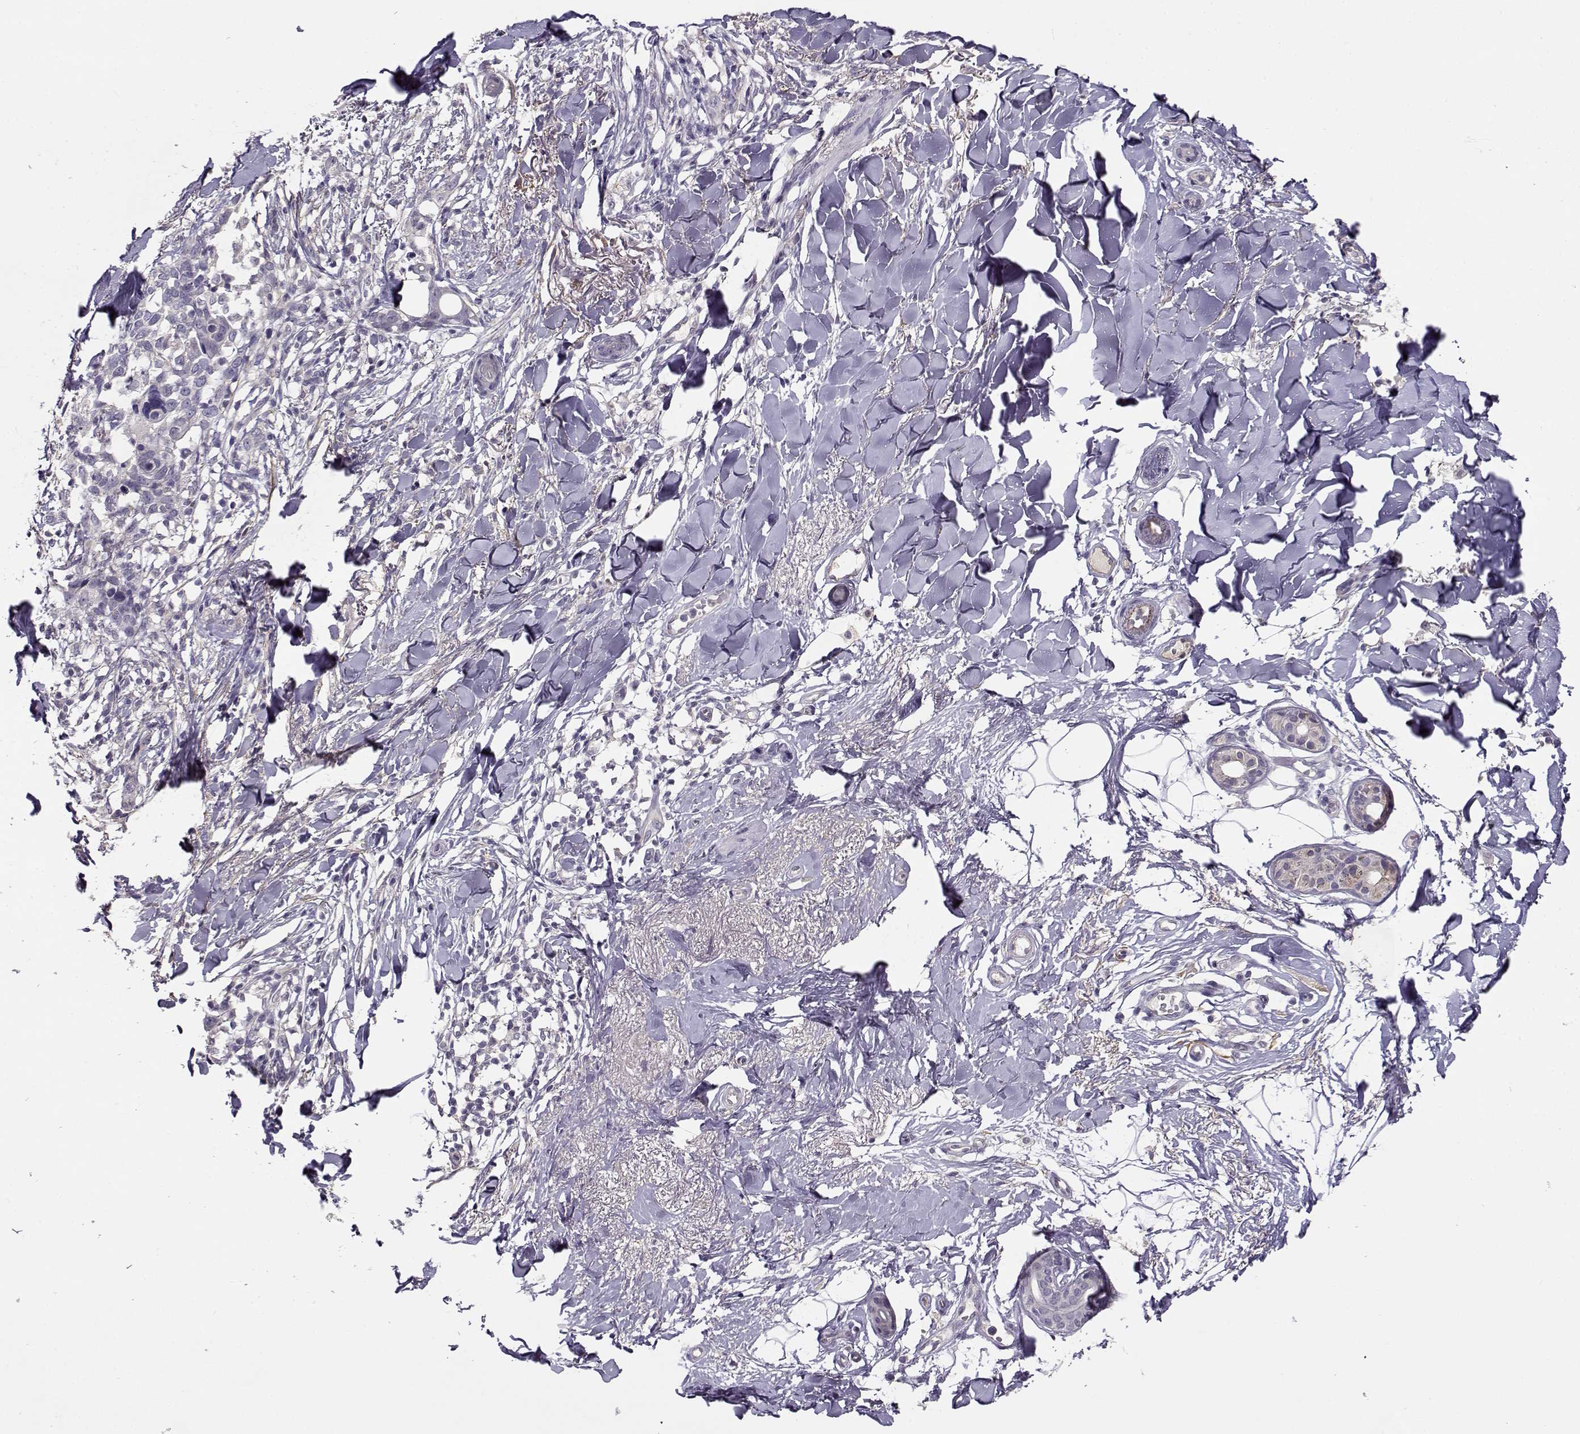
{"staining": {"intensity": "negative", "quantity": "none", "location": "none"}, "tissue": "skin cancer", "cell_type": "Tumor cells", "image_type": "cancer", "snomed": [{"axis": "morphology", "description": "Normal tissue, NOS"}, {"axis": "morphology", "description": "Basal cell carcinoma"}, {"axis": "topography", "description": "Skin"}], "caption": "There is no significant expression in tumor cells of skin basal cell carcinoma. (Immunohistochemistry (ihc), brightfield microscopy, high magnification).", "gene": "TMEM145", "patient": {"sex": "male", "age": 84}}